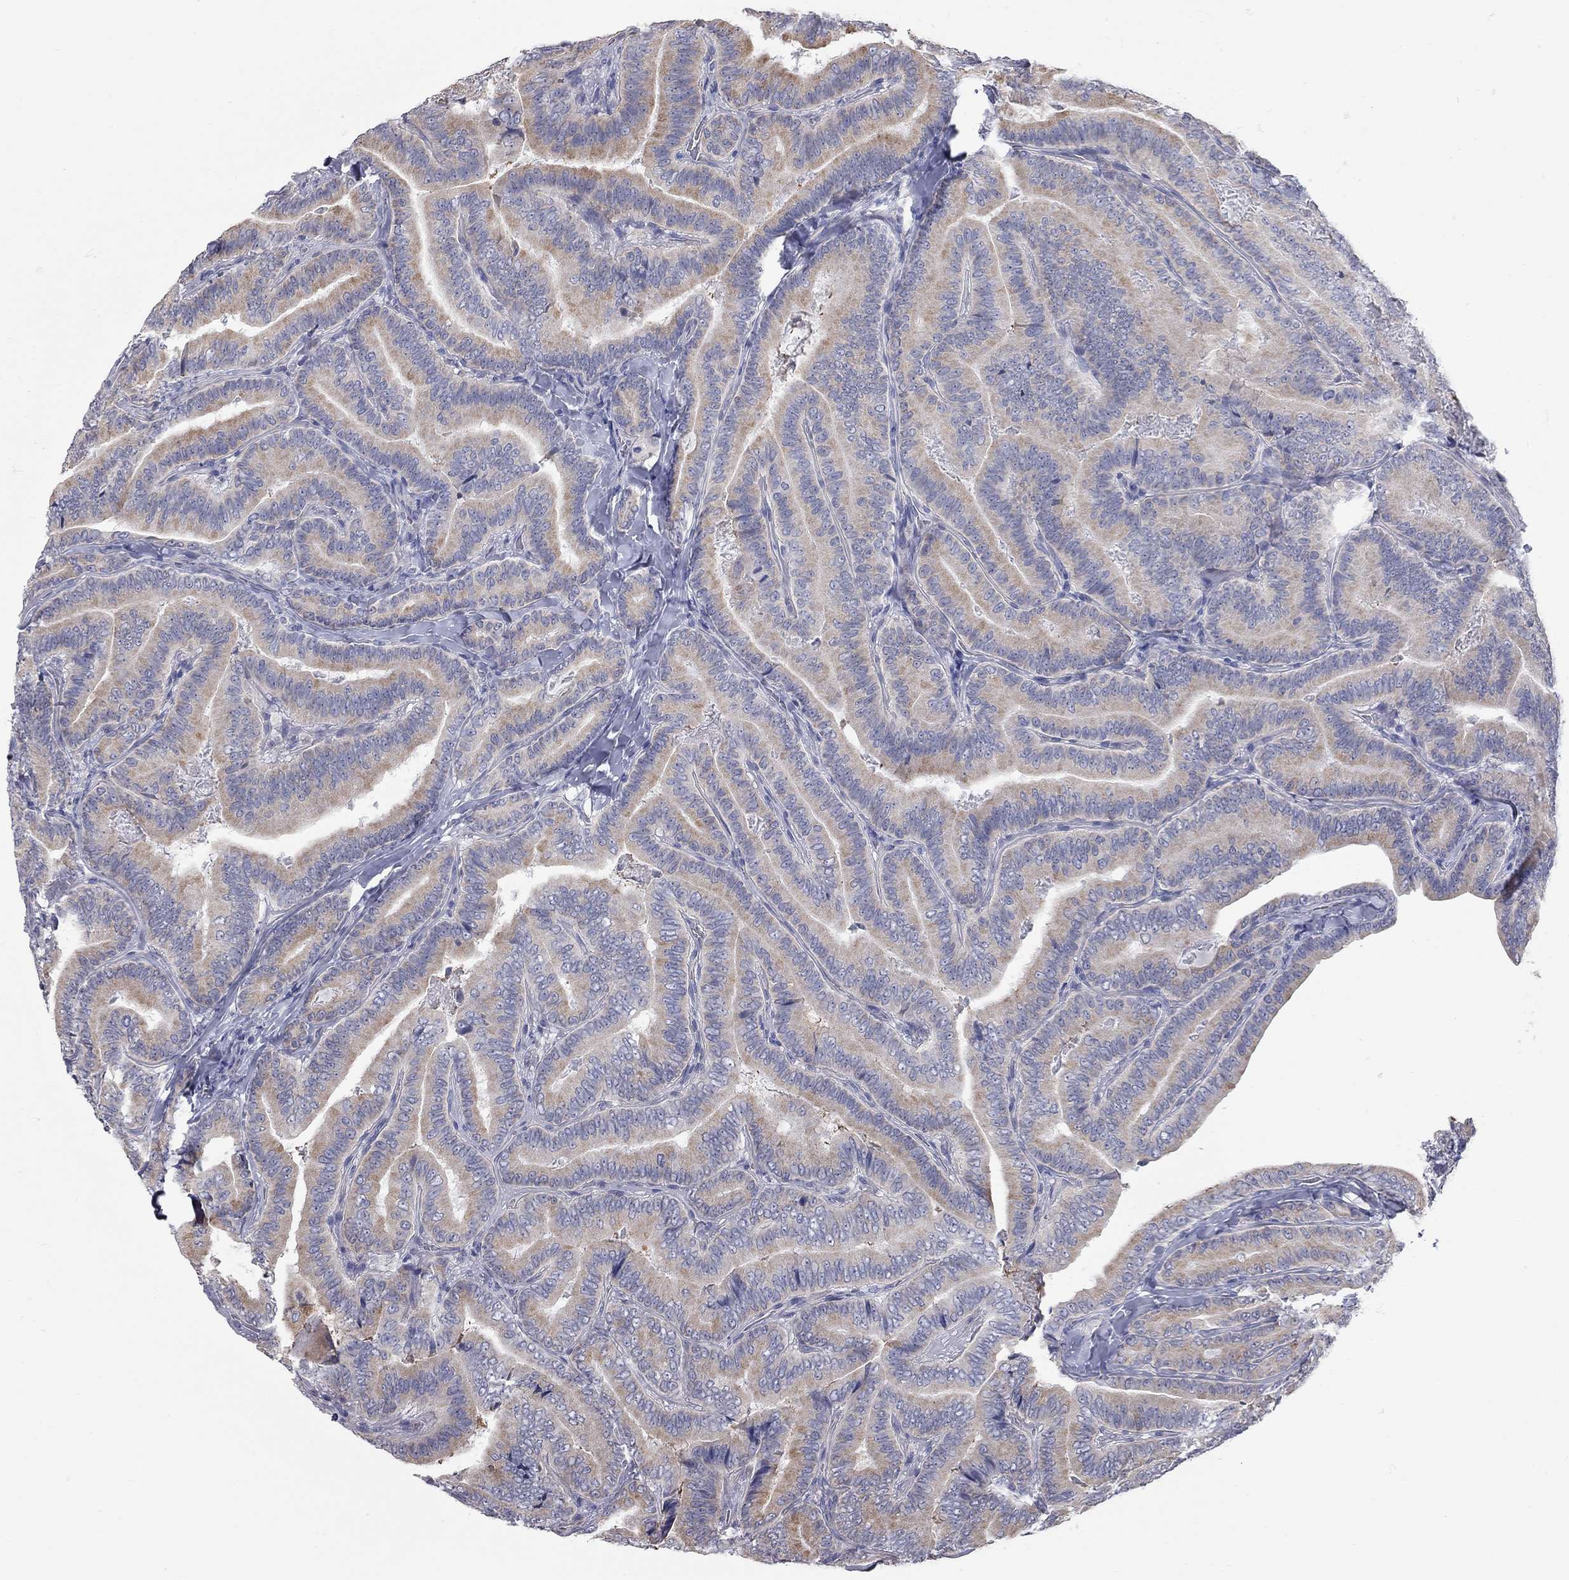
{"staining": {"intensity": "moderate", "quantity": ">75%", "location": "cytoplasmic/membranous"}, "tissue": "thyroid cancer", "cell_type": "Tumor cells", "image_type": "cancer", "snomed": [{"axis": "morphology", "description": "Papillary adenocarcinoma, NOS"}, {"axis": "topography", "description": "Thyroid gland"}], "caption": "Moderate cytoplasmic/membranous positivity for a protein is present in approximately >75% of tumor cells of papillary adenocarcinoma (thyroid) using immunohistochemistry.", "gene": "XAGE2", "patient": {"sex": "male", "age": 61}}